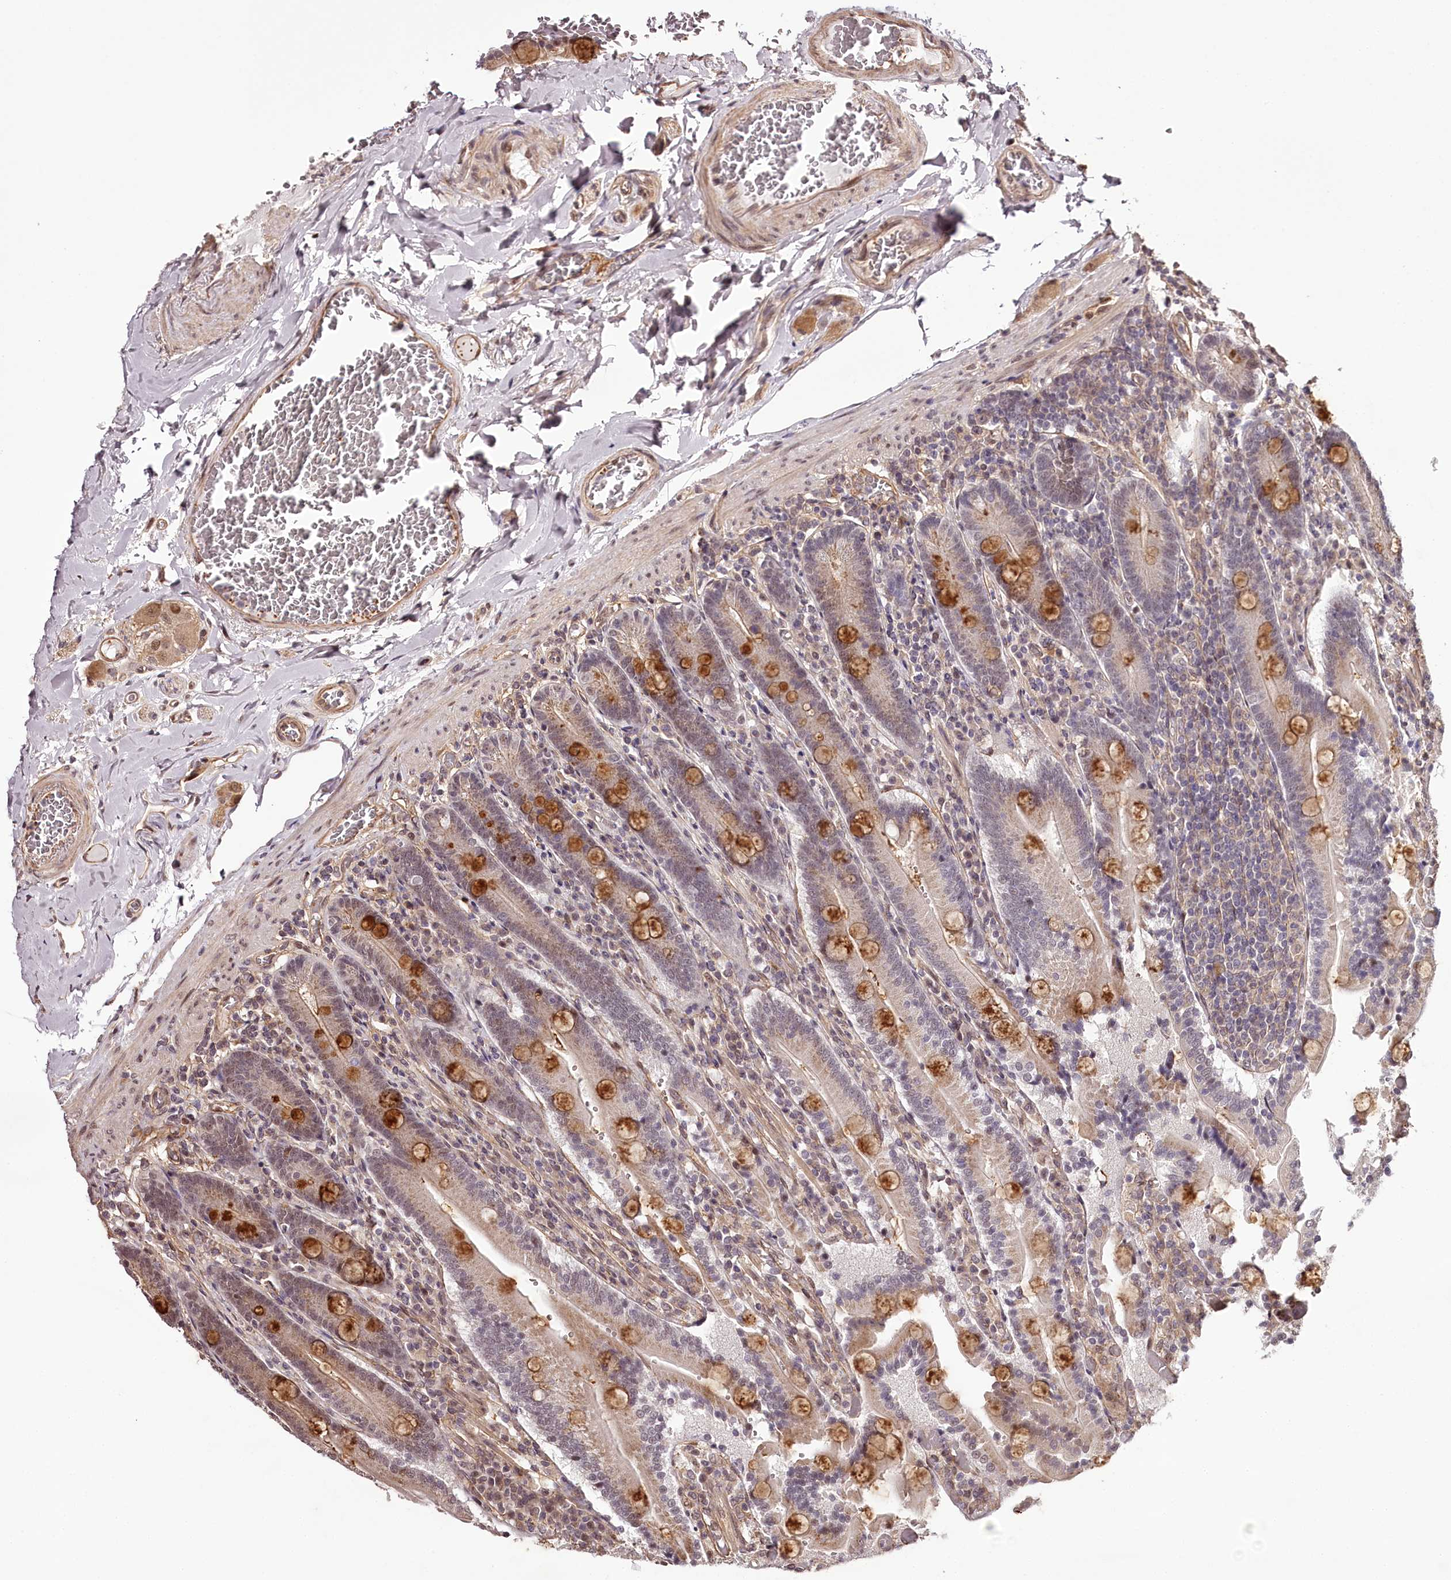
{"staining": {"intensity": "moderate", "quantity": "25%-75%", "location": "cytoplasmic/membranous"}, "tissue": "duodenum", "cell_type": "Glandular cells", "image_type": "normal", "snomed": [{"axis": "morphology", "description": "Normal tissue, NOS"}, {"axis": "topography", "description": "Duodenum"}], "caption": "Immunohistochemistry of unremarkable duodenum demonstrates medium levels of moderate cytoplasmic/membranous expression in about 25%-75% of glandular cells. (brown staining indicates protein expression, while blue staining denotes nuclei).", "gene": "TTC33", "patient": {"sex": "female", "age": 62}}